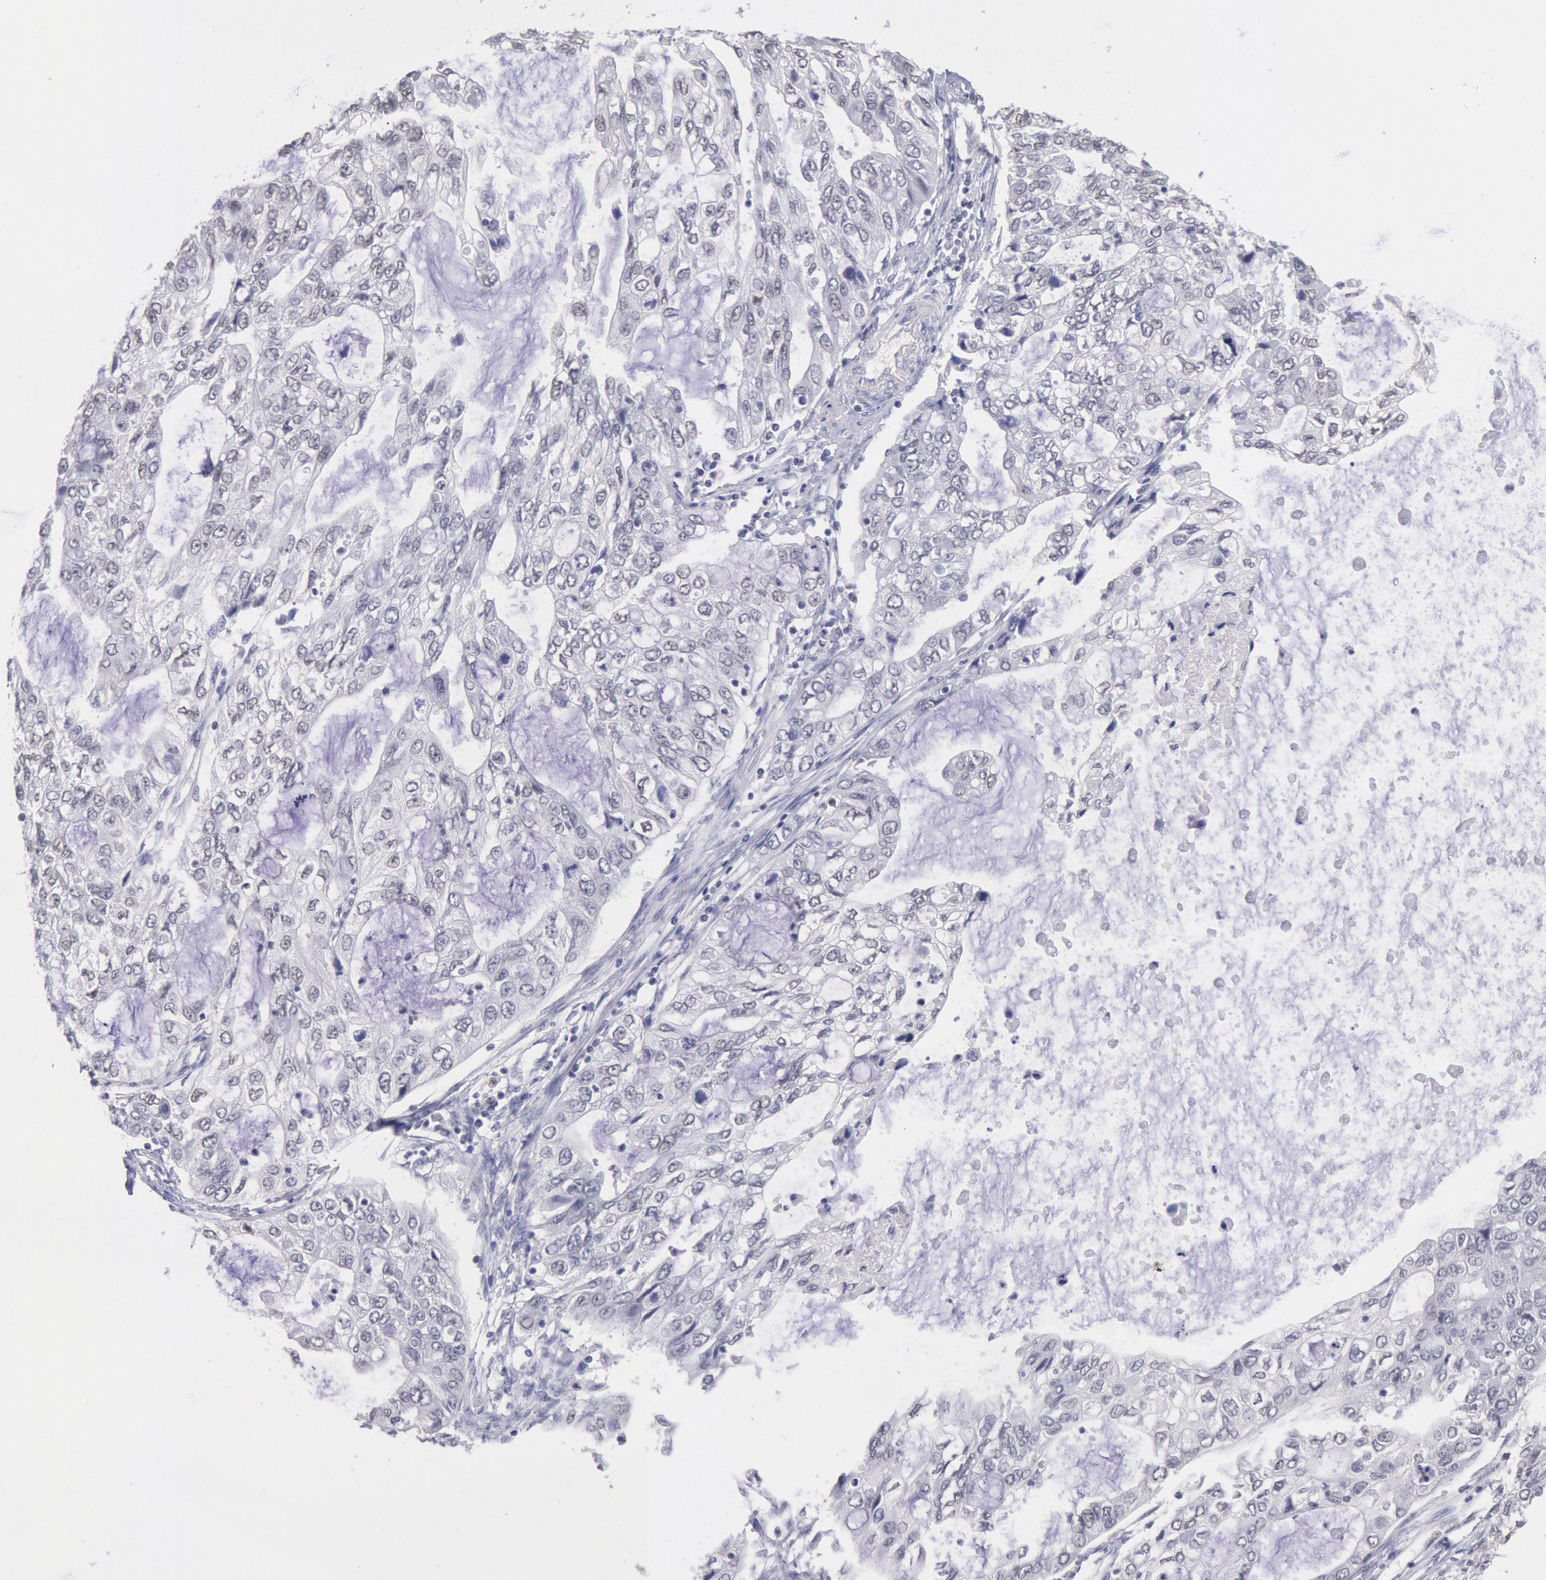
{"staining": {"intensity": "weak", "quantity": "25%-75%", "location": "nuclear"}, "tissue": "stomach cancer", "cell_type": "Tumor cells", "image_type": "cancer", "snomed": [{"axis": "morphology", "description": "Adenocarcinoma, NOS"}, {"axis": "topography", "description": "Stomach, upper"}], "caption": "This micrograph shows stomach cancer (adenocarcinoma) stained with immunohistochemistry to label a protein in brown. The nuclear of tumor cells show weak positivity for the protein. Nuclei are counter-stained blue.", "gene": "MYH7", "patient": {"sex": "female", "age": 52}}